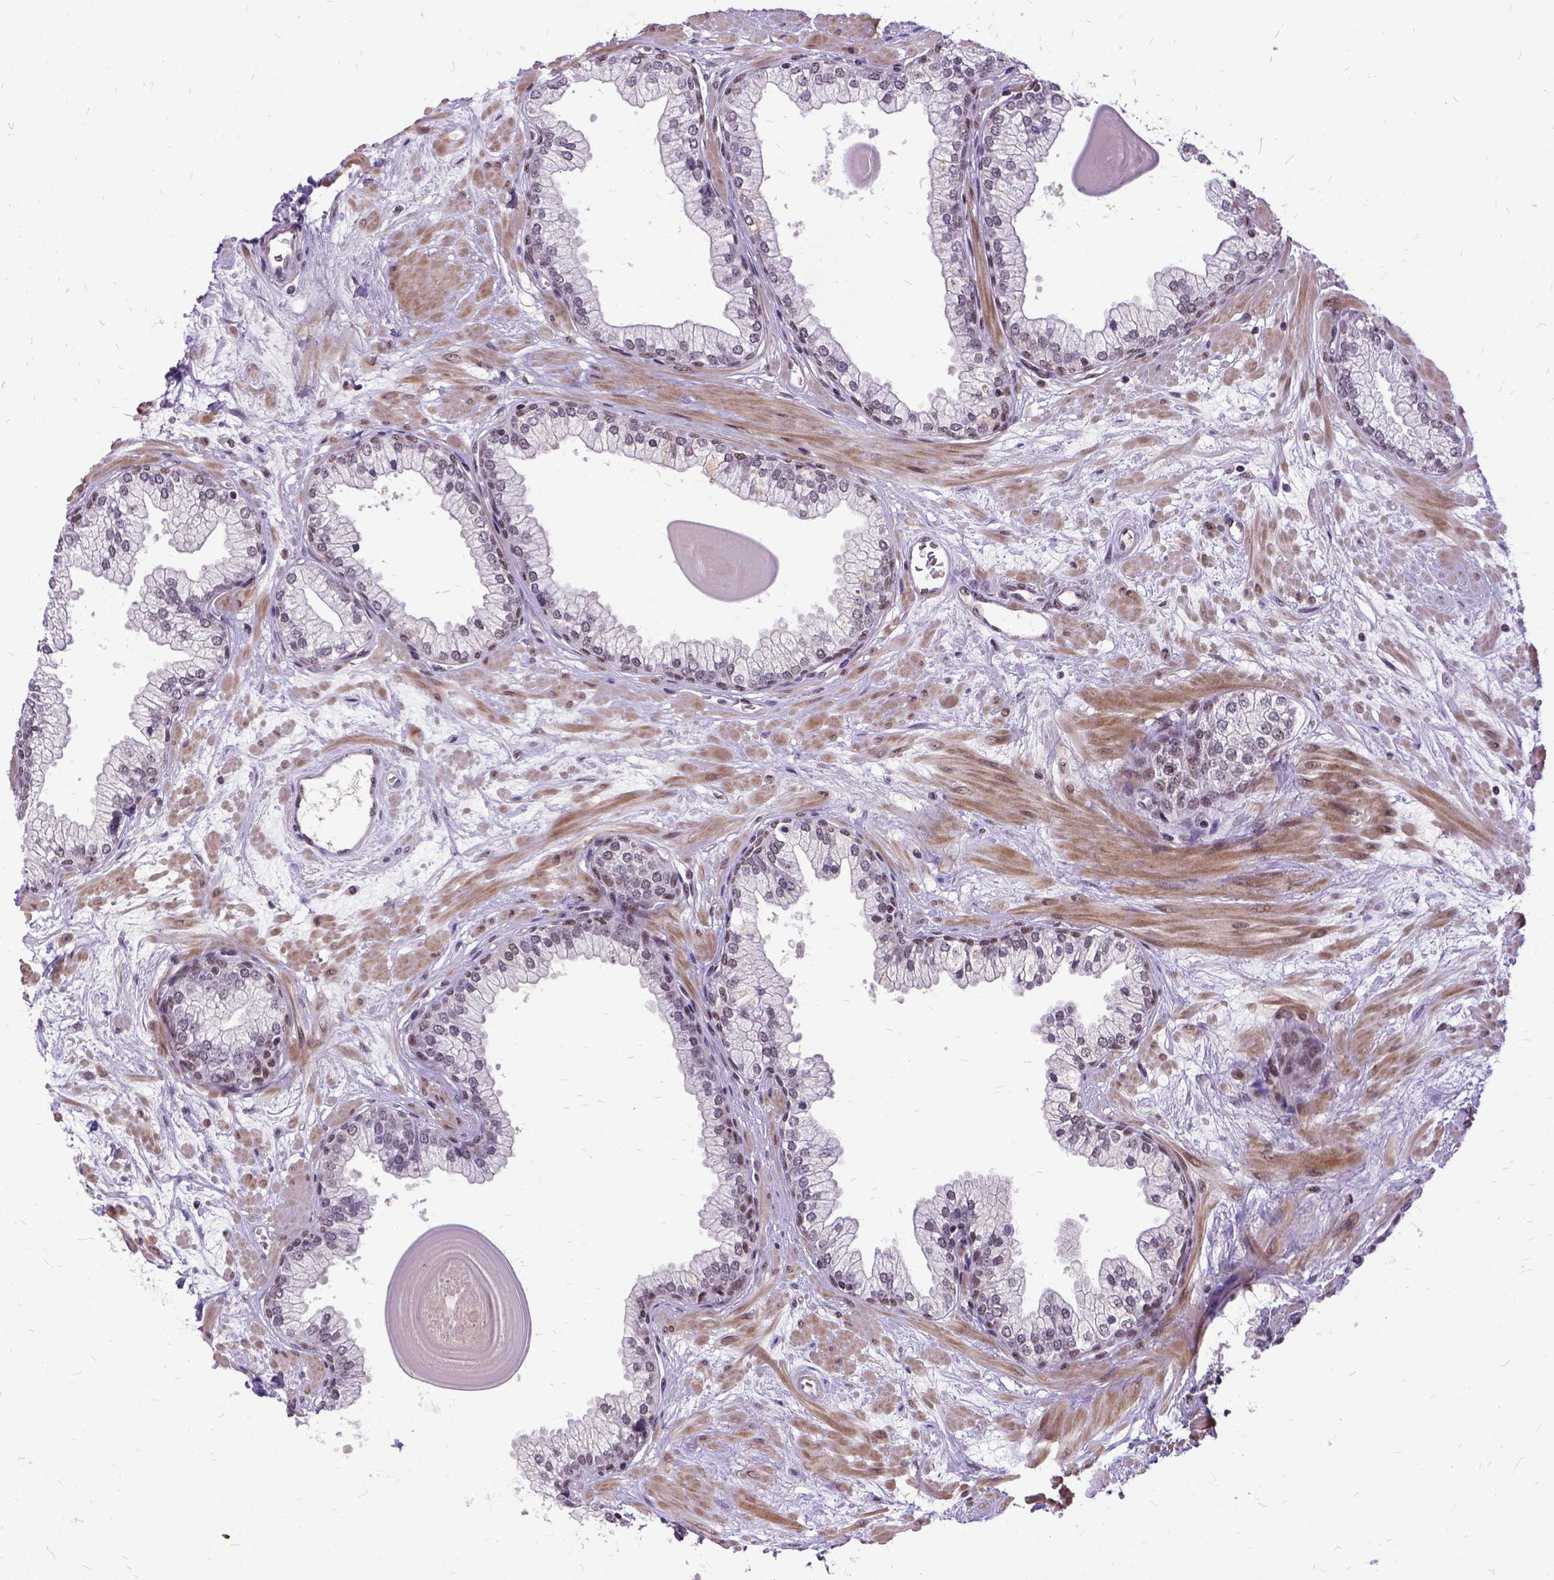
{"staining": {"intensity": "weak", "quantity": "25%-75%", "location": "nuclear"}, "tissue": "prostate", "cell_type": "Glandular cells", "image_type": "normal", "snomed": [{"axis": "morphology", "description": "Normal tissue, NOS"}, {"axis": "topography", "description": "Prostate"}, {"axis": "topography", "description": "Peripheral nerve tissue"}], "caption": "Human prostate stained with a brown dye demonstrates weak nuclear positive expression in approximately 25%-75% of glandular cells.", "gene": "SETD1A", "patient": {"sex": "male", "age": 61}}